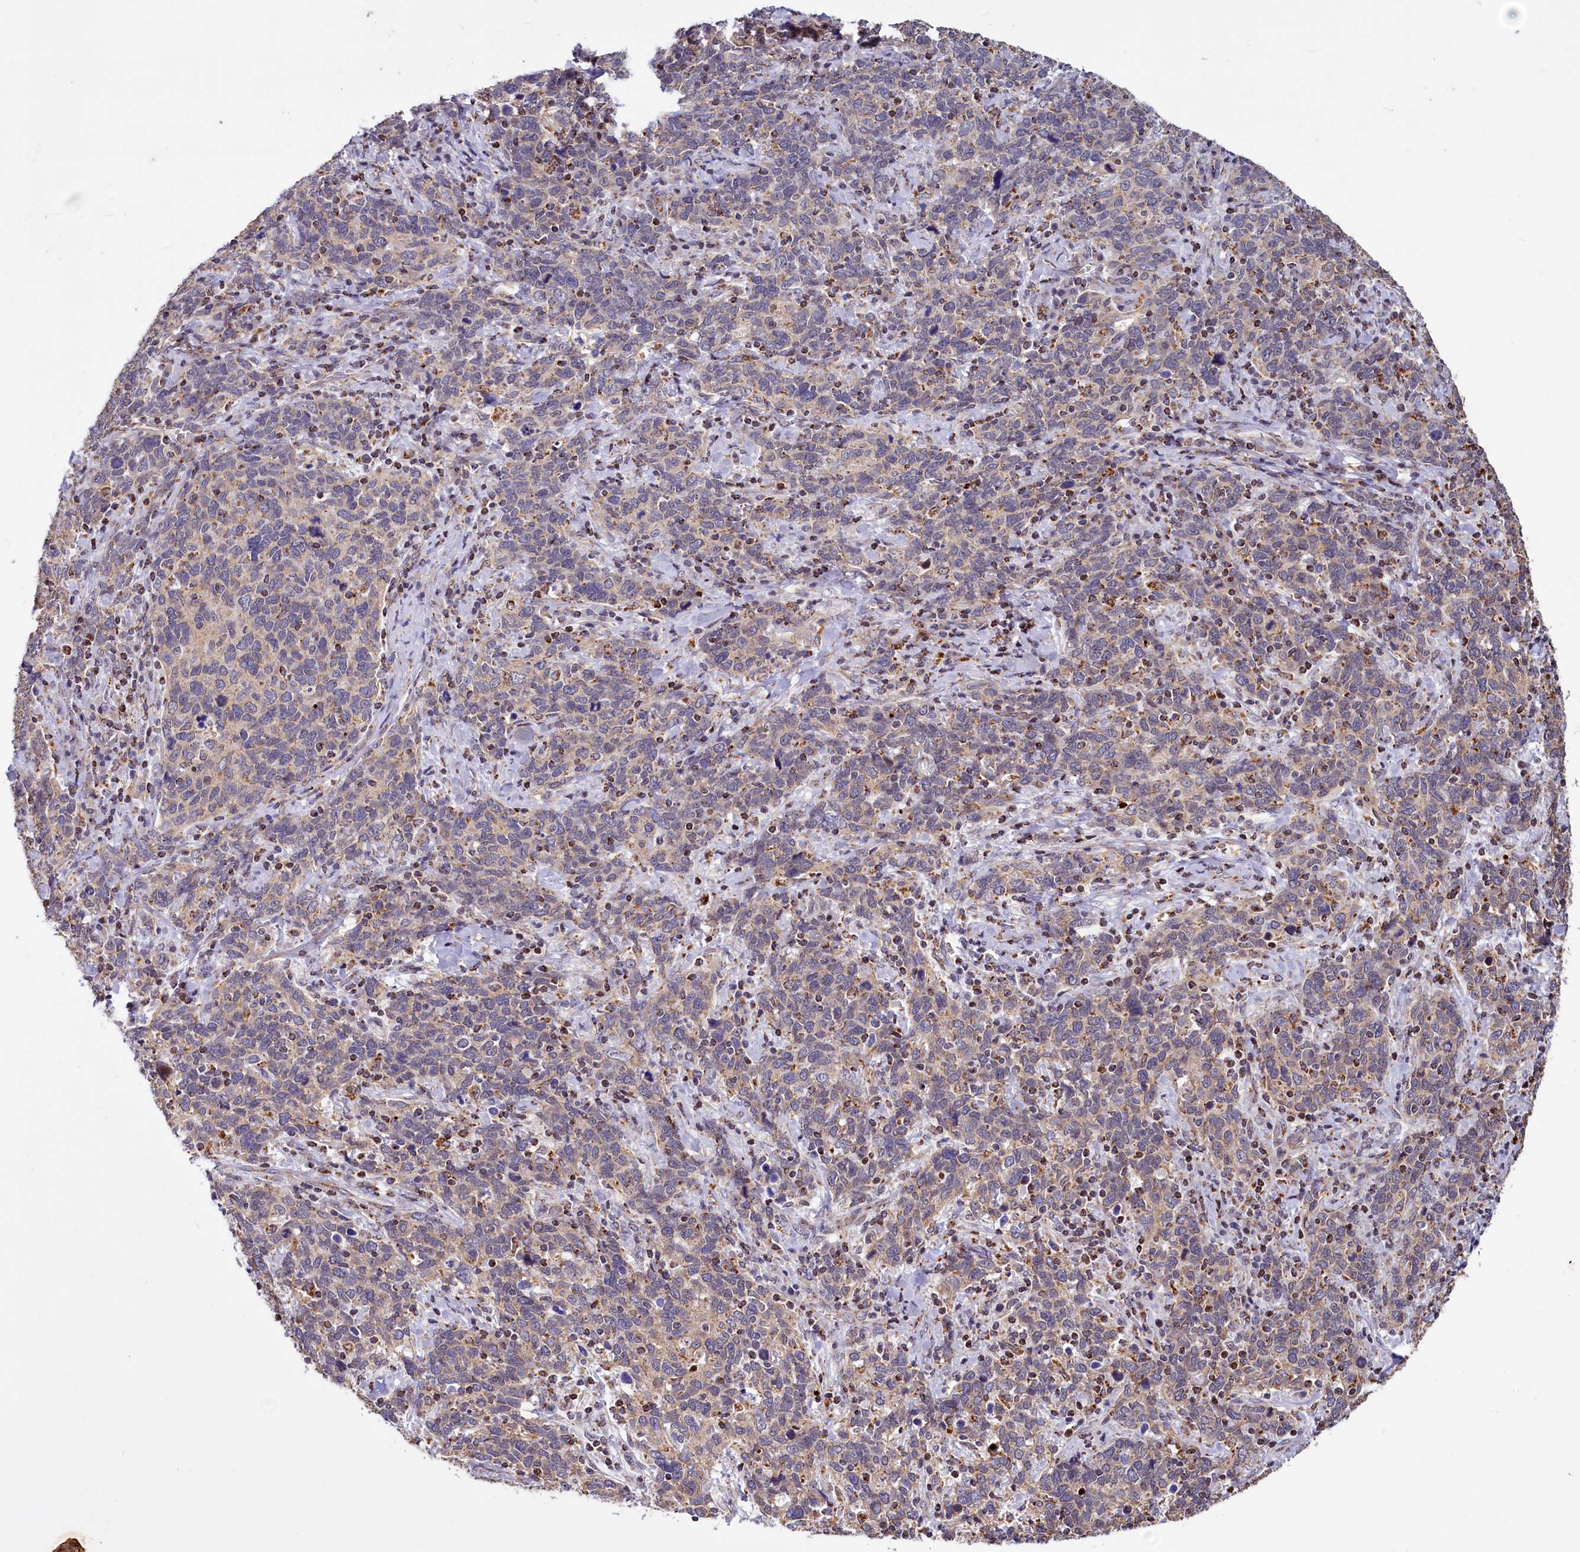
{"staining": {"intensity": "weak", "quantity": "25%-75%", "location": "cytoplasmic/membranous"}, "tissue": "cervical cancer", "cell_type": "Tumor cells", "image_type": "cancer", "snomed": [{"axis": "morphology", "description": "Squamous cell carcinoma, NOS"}, {"axis": "topography", "description": "Cervix"}], "caption": "This image exhibits squamous cell carcinoma (cervical) stained with IHC to label a protein in brown. The cytoplasmic/membranous of tumor cells show weak positivity for the protein. Nuclei are counter-stained blue.", "gene": "DYNC2H1", "patient": {"sex": "female", "age": 41}}